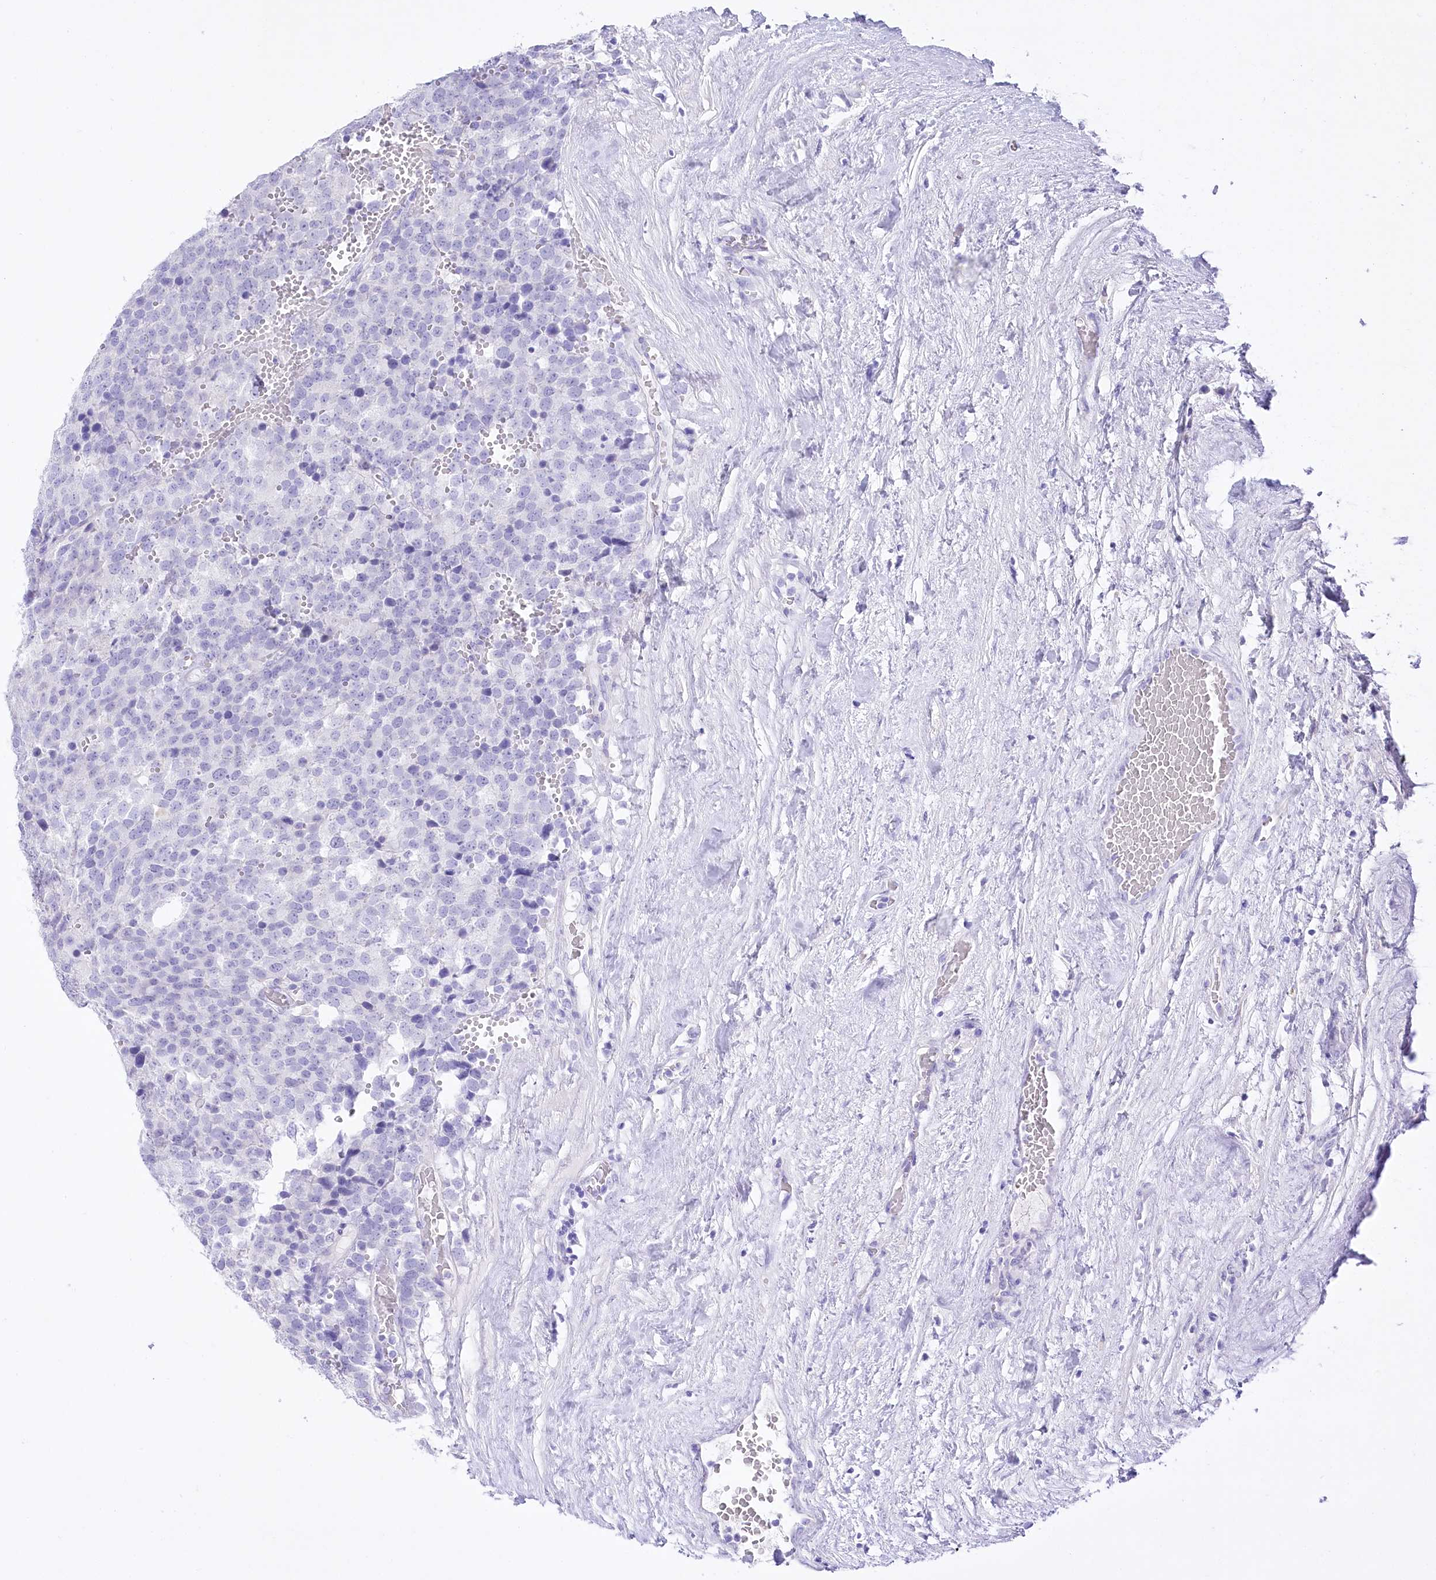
{"staining": {"intensity": "negative", "quantity": "none", "location": "none"}, "tissue": "testis cancer", "cell_type": "Tumor cells", "image_type": "cancer", "snomed": [{"axis": "morphology", "description": "Seminoma, NOS"}, {"axis": "topography", "description": "Testis"}], "caption": "Immunohistochemistry (IHC) image of neoplastic tissue: human testis cancer stained with DAB reveals no significant protein positivity in tumor cells. Nuclei are stained in blue.", "gene": "PBLD", "patient": {"sex": "male", "age": 71}}